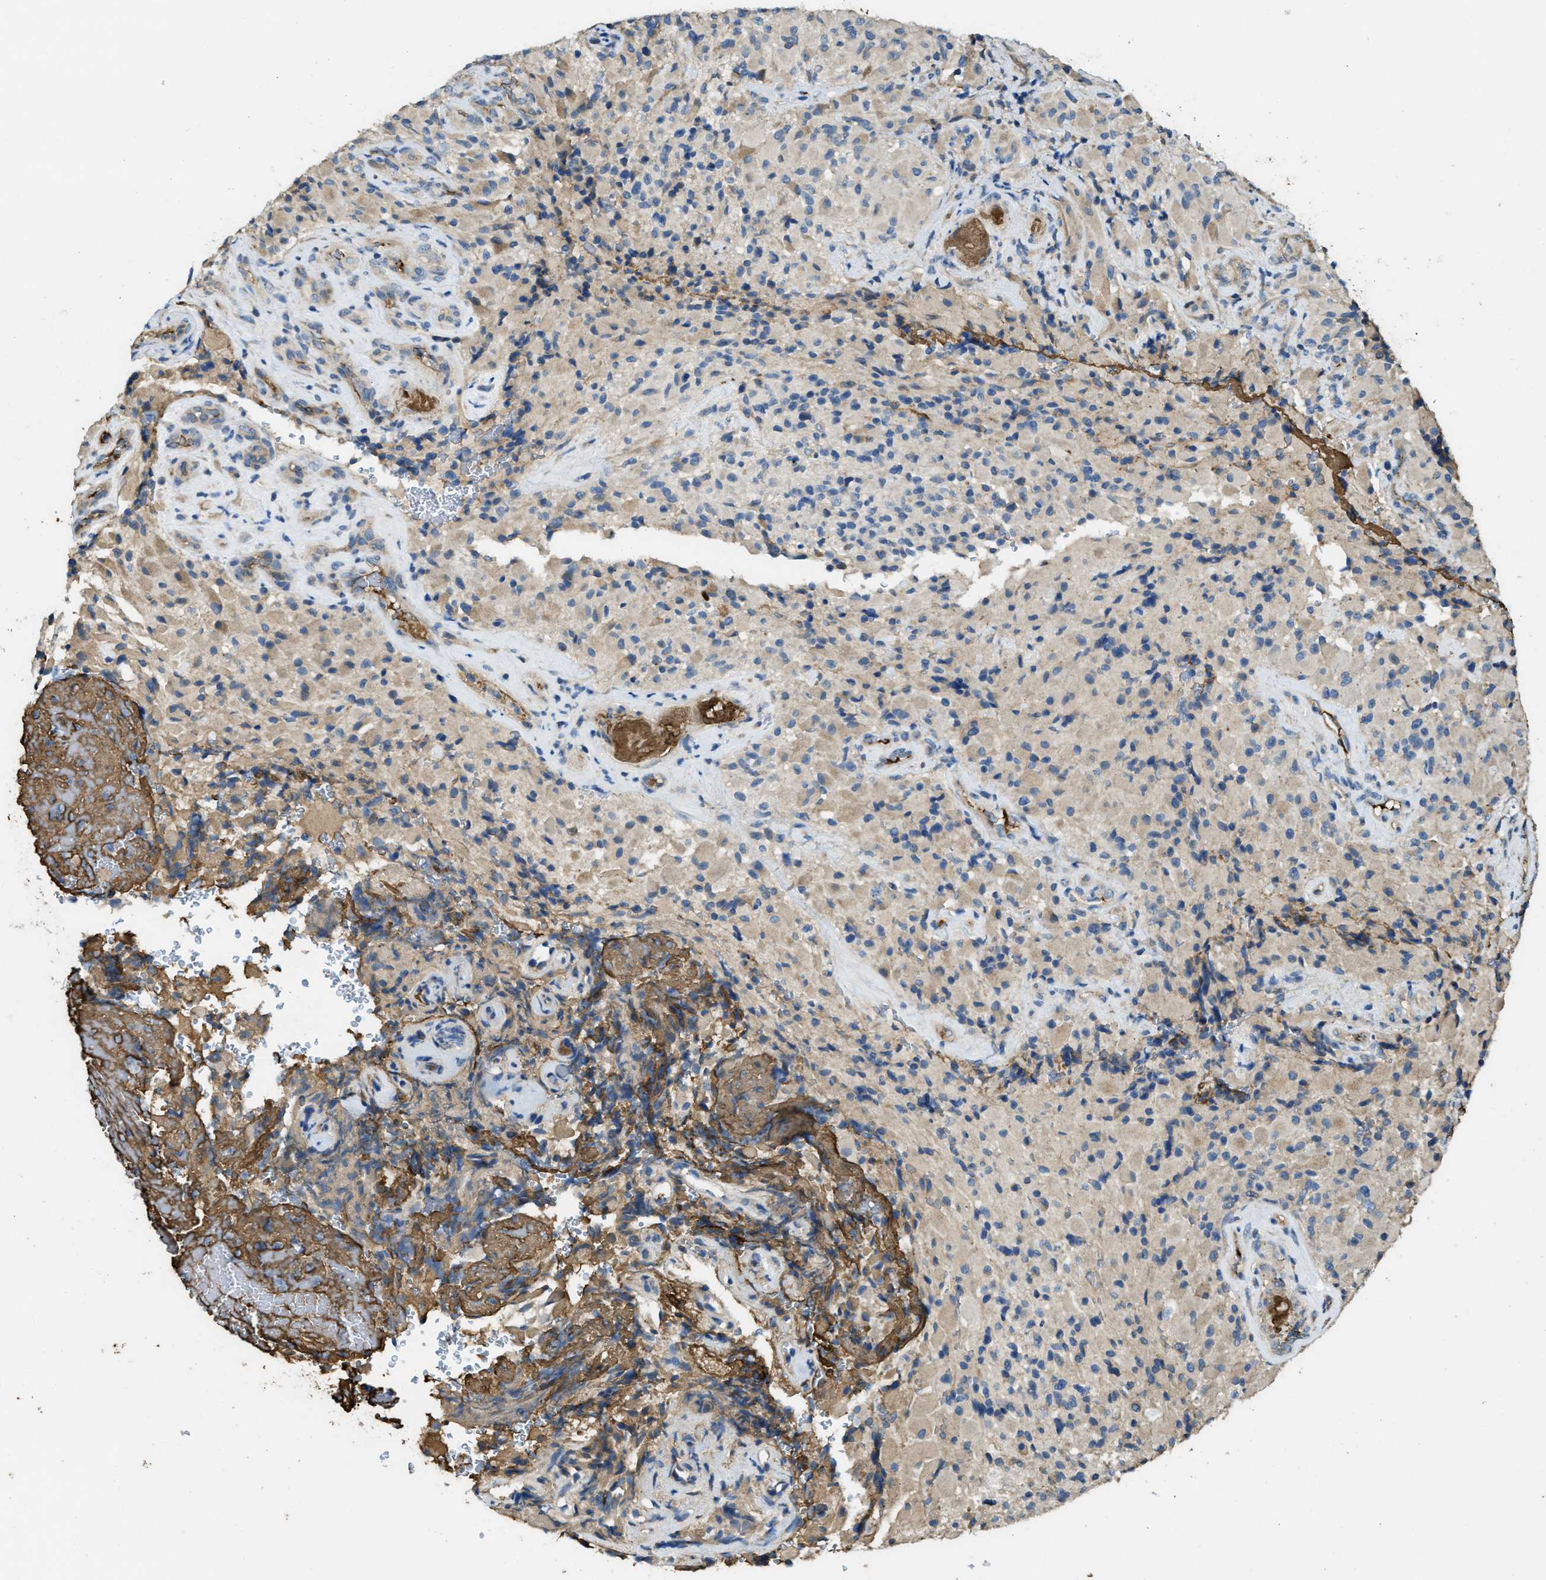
{"staining": {"intensity": "weak", "quantity": "<25%", "location": "cytoplasmic/membranous"}, "tissue": "glioma", "cell_type": "Tumor cells", "image_type": "cancer", "snomed": [{"axis": "morphology", "description": "Glioma, malignant, High grade"}, {"axis": "topography", "description": "Brain"}], "caption": "Immunohistochemistry (IHC) image of malignant glioma (high-grade) stained for a protein (brown), which shows no positivity in tumor cells.", "gene": "RIPK2", "patient": {"sex": "male", "age": 71}}